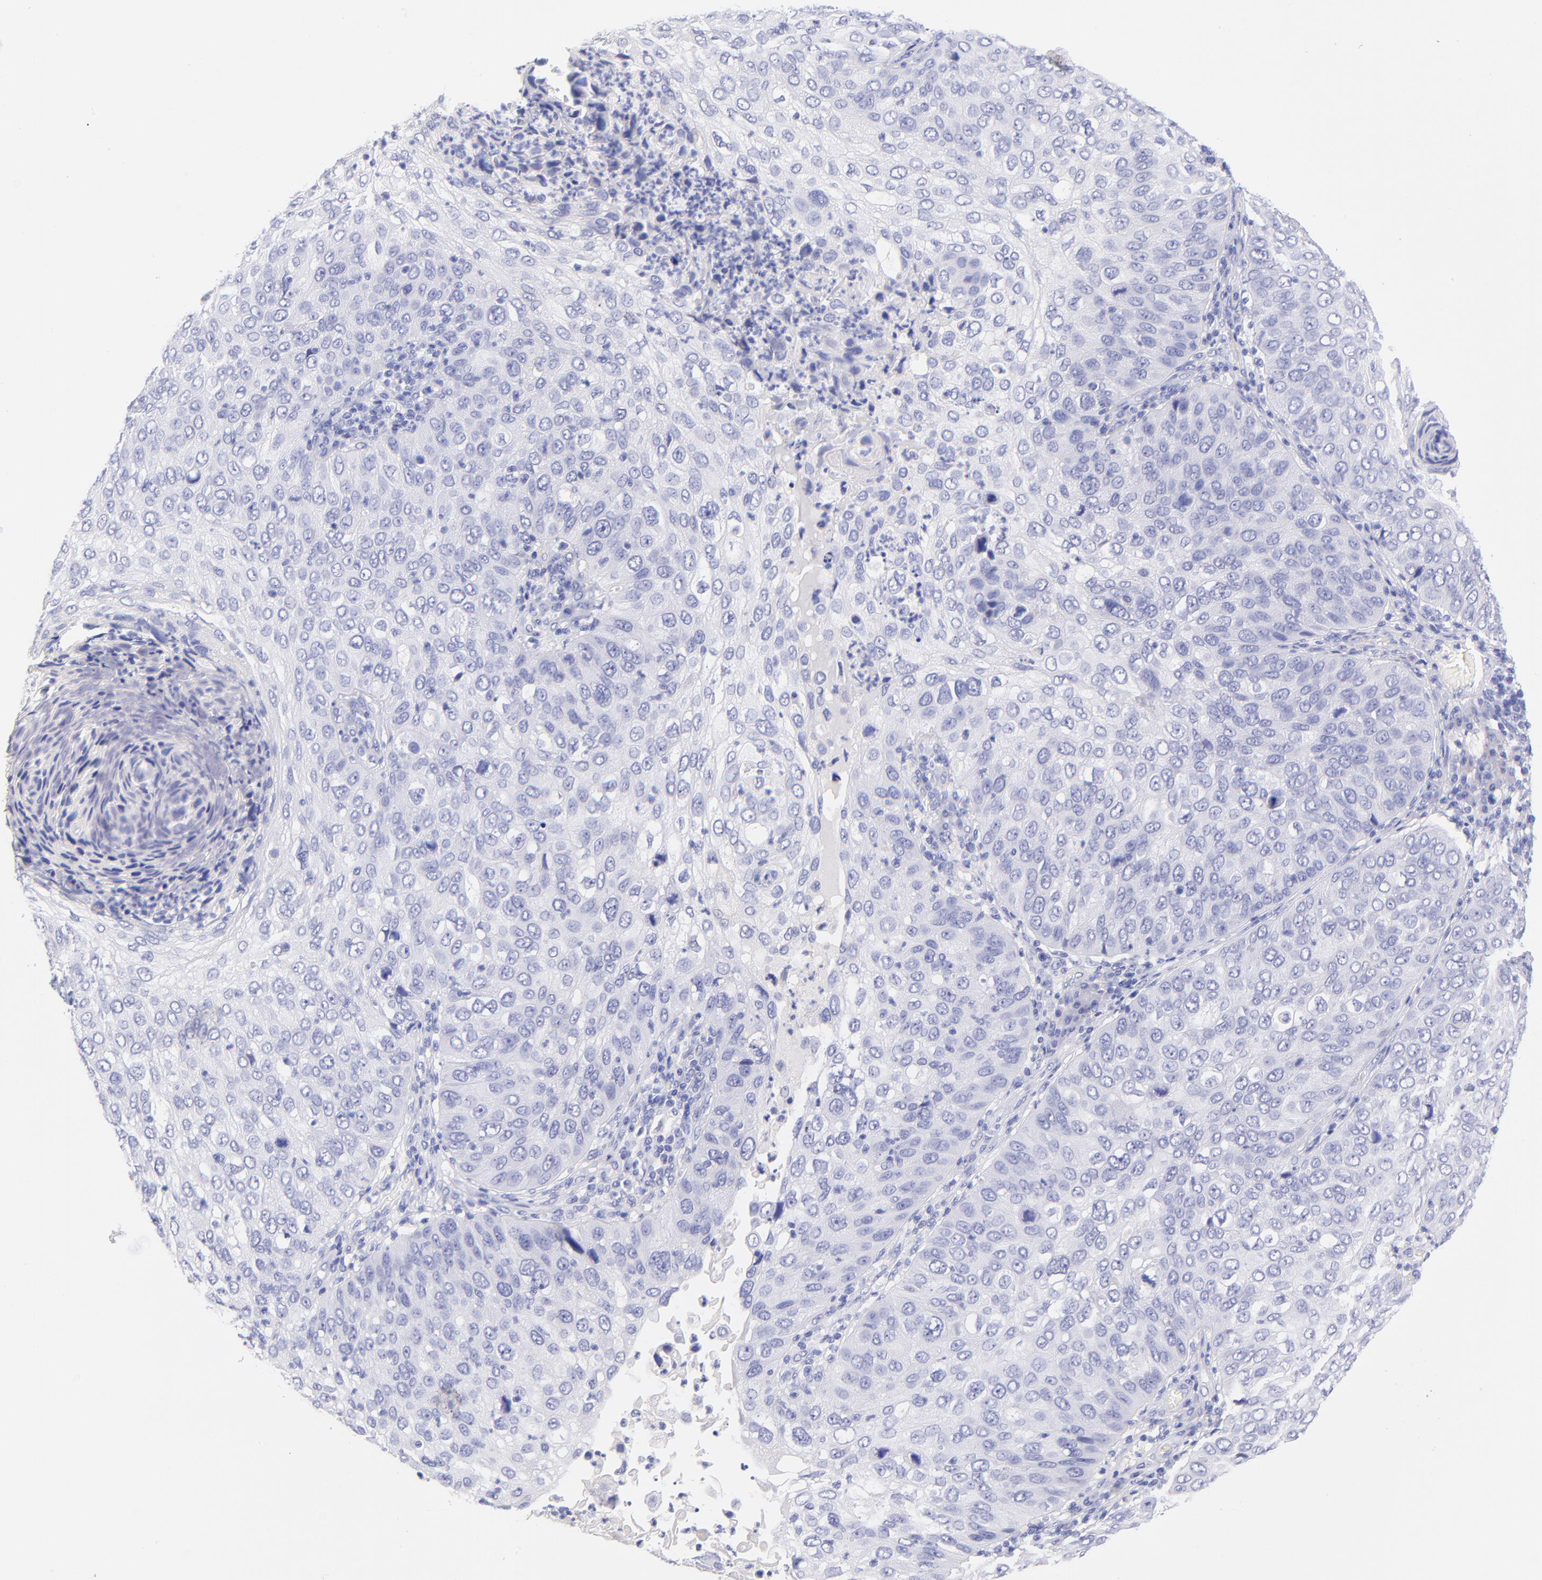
{"staining": {"intensity": "negative", "quantity": "none", "location": "none"}, "tissue": "skin cancer", "cell_type": "Tumor cells", "image_type": "cancer", "snomed": [{"axis": "morphology", "description": "Squamous cell carcinoma, NOS"}, {"axis": "topography", "description": "Skin"}], "caption": "Immunohistochemistry of skin cancer (squamous cell carcinoma) displays no positivity in tumor cells.", "gene": "RAB3B", "patient": {"sex": "male", "age": 87}}